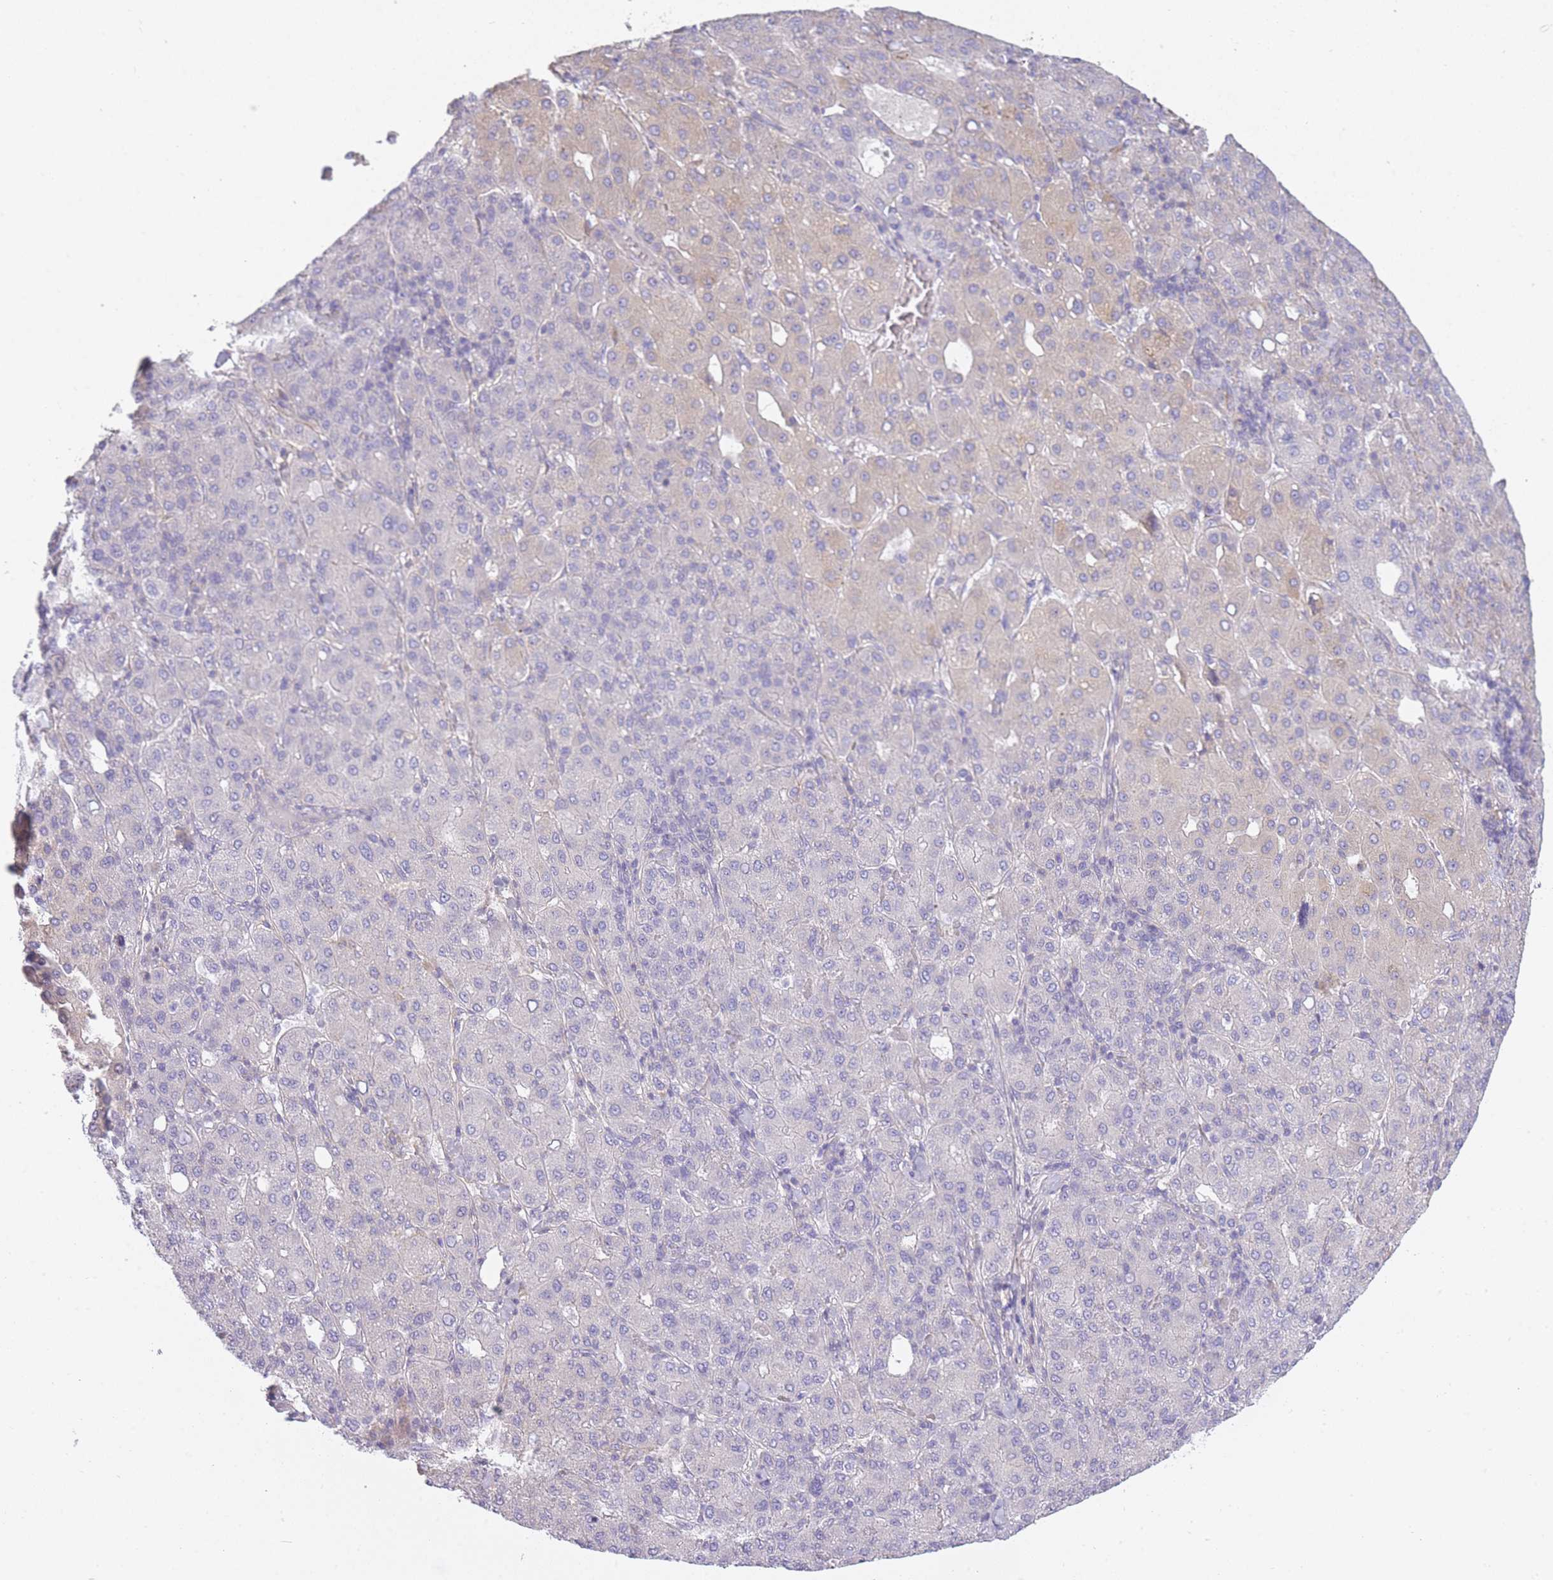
{"staining": {"intensity": "negative", "quantity": "none", "location": "none"}, "tissue": "liver cancer", "cell_type": "Tumor cells", "image_type": "cancer", "snomed": [{"axis": "morphology", "description": "Carcinoma, Hepatocellular, NOS"}, {"axis": "topography", "description": "Liver"}], "caption": "Human hepatocellular carcinoma (liver) stained for a protein using immunohistochemistry (IHC) displays no expression in tumor cells.", "gene": "AP3M2", "patient": {"sex": "male", "age": 65}}